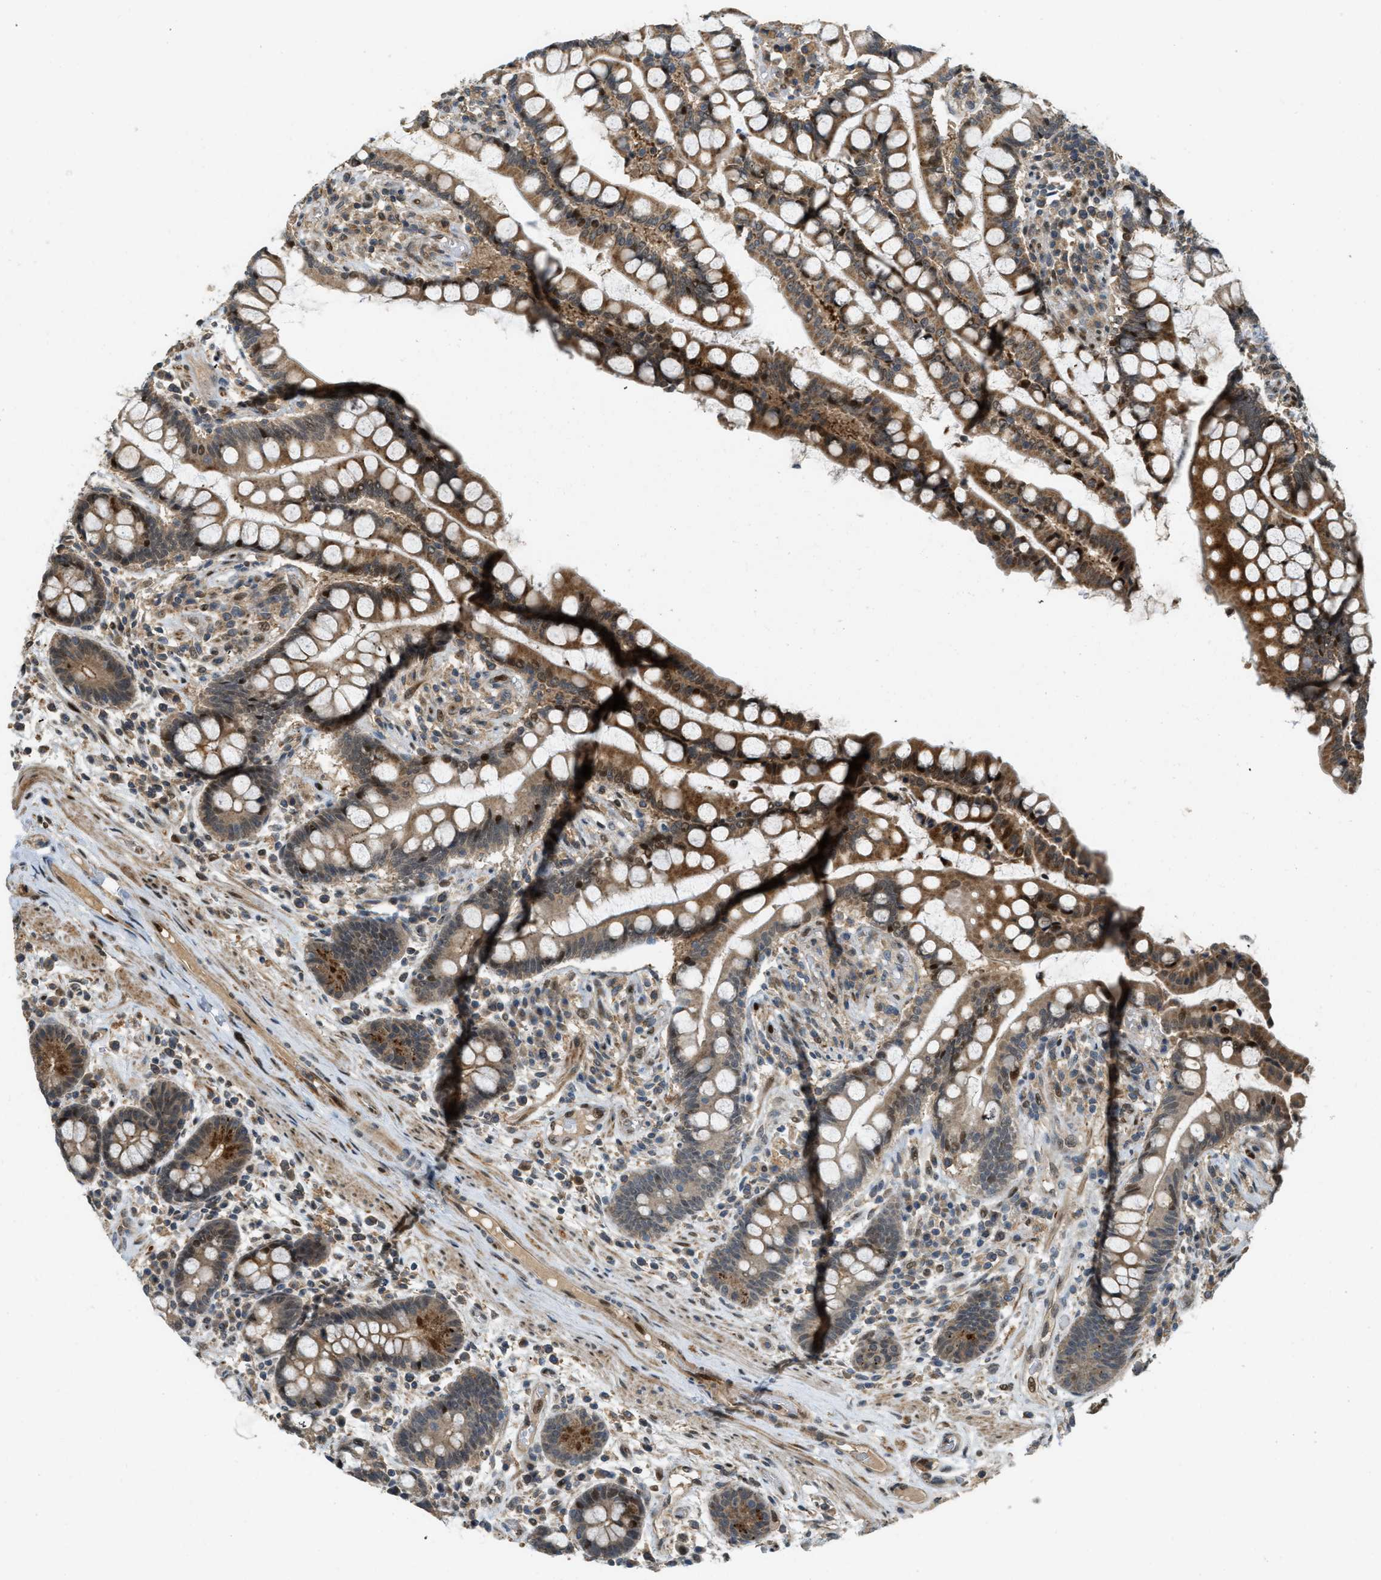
{"staining": {"intensity": "moderate", "quantity": ">75%", "location": "cytoplasmic/membranous,nuclear"}, "tissue": "colon", "cell_type": "Endothelial cells", "image_type": "normal", "snomed": [{"axis": "morphology", "description": "Normal tissue, NOS"}, {"axis": "topography", "description": "Colon"}], "caption": "Protein positivity by immunohistochemistry (IHC) shows moderate cytoplasmic/membranous,nuclear positivity in approximately >75% of endothelial cells in normal colon.", "gene": "TRAPPC14", "patient": {"sex": "male", "age": 73}}